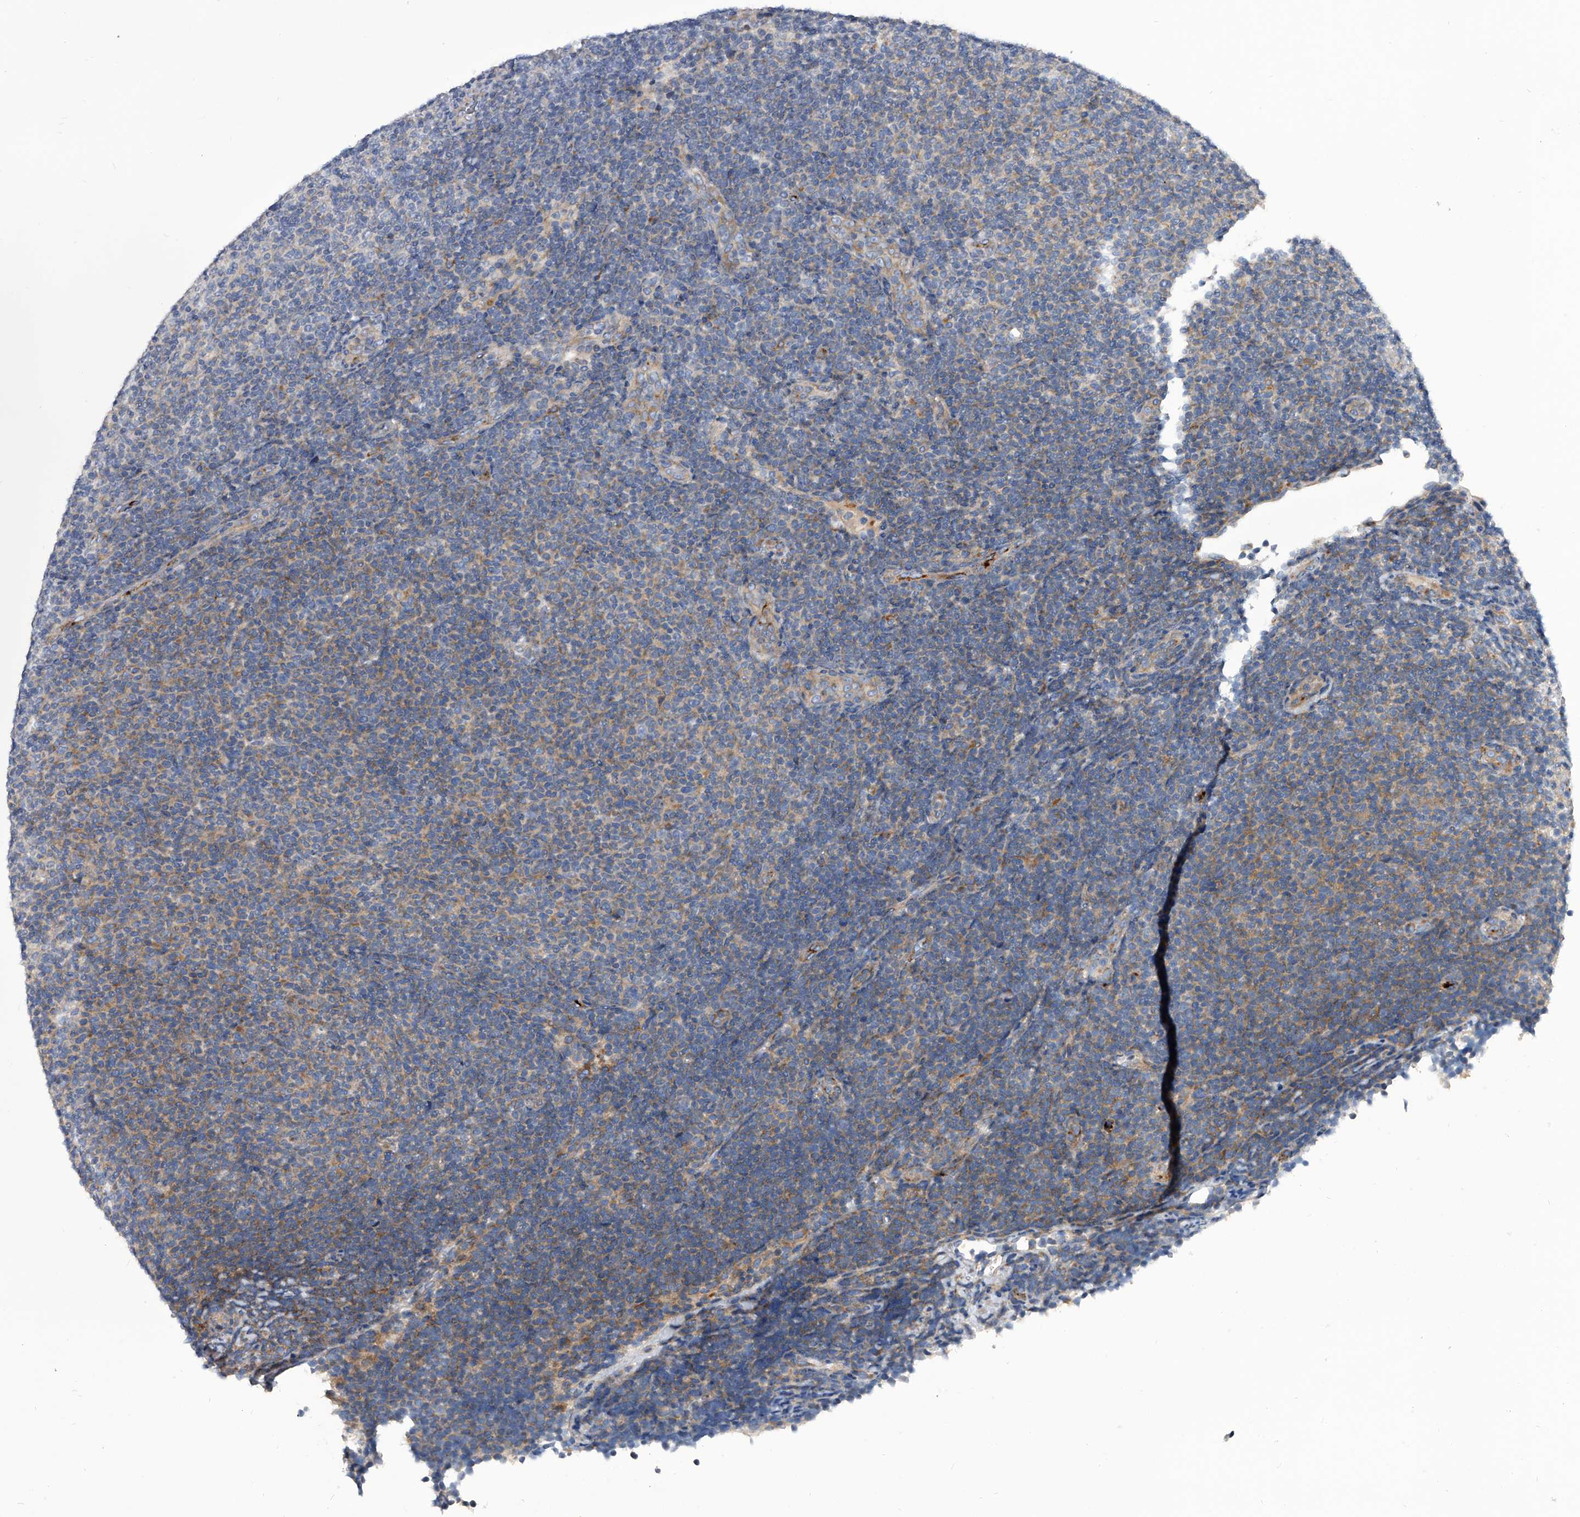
{"staining": {"intensity": "weak", "quantity": "25%-75%", "location": "cytoplasmic/membranous"}, "tissue": "lymphoma", "cell_type": "Tumor cells", "image_type": "cancer", "snomed": [{"axis": "morphology", "description": "Malignant lymphoma, non-Hodgkin's type, Low grade"}, {"axis": "topography", "description": "Lymph node"}], "caption": "This is an image of IHC staining of malignant lymphoma, non-Hodgkin's type (low-grade), which shows weak positivity in the cytoplasmic/membranous of tumor cells.", "gene": "SPP1", "patient": {"sex": "male", "age": 66}}